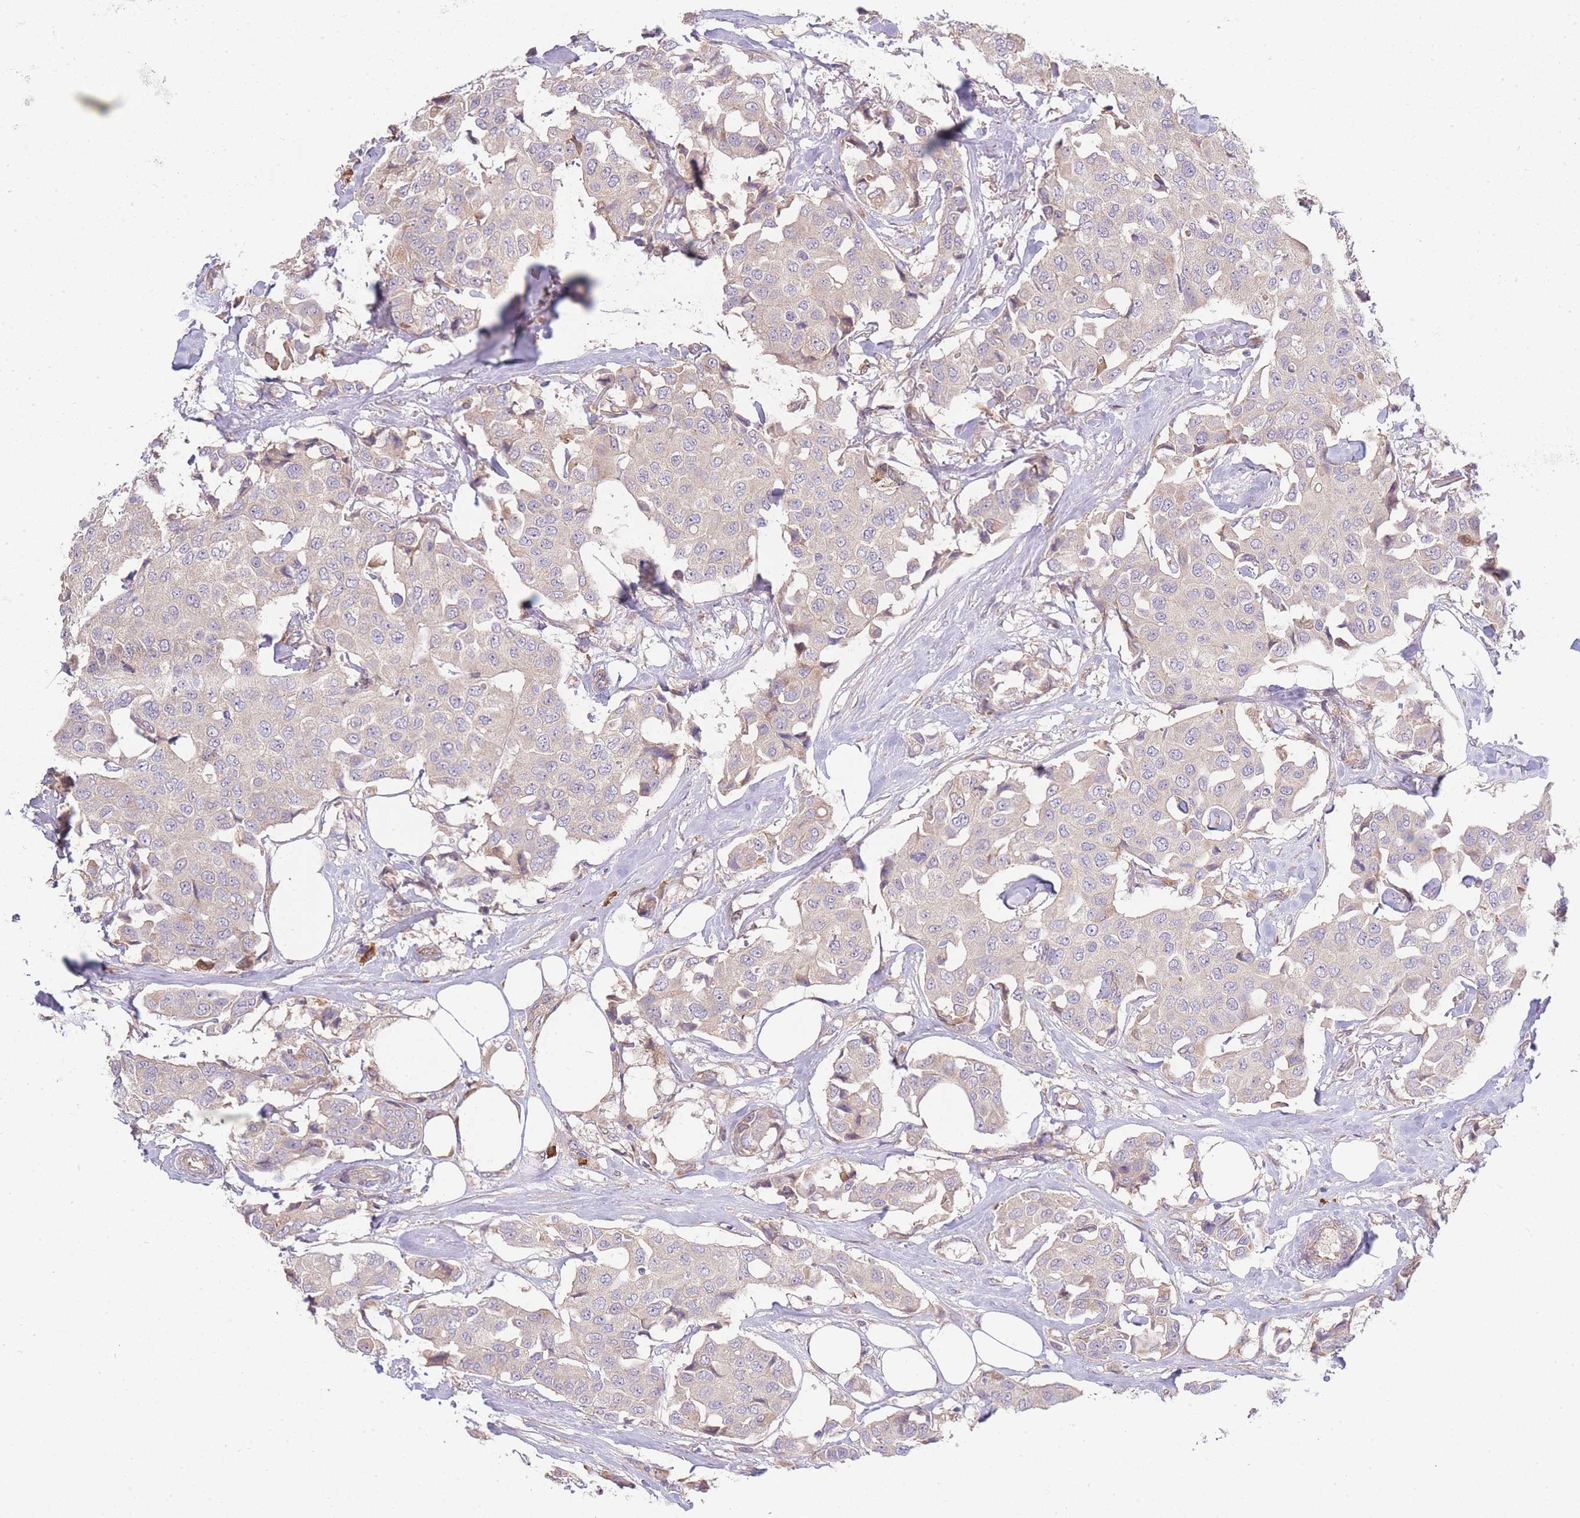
{"staining": {"intensity": "negative", "quantity": "none", "location": "none"}, "tissue": "breast cancer", "cell_type": "Tumor cells", "image_type": "cancer", "snomed": [{"axis": "morphology", "description": "Duct carcinoma"}, {"axis": "topography", "description": "Breast"}], "caption": "Tumor cells show no significant protein positivity in breast cancer.", "gene": "BEX1", "patient": {"sex": "female", "age": 80}}